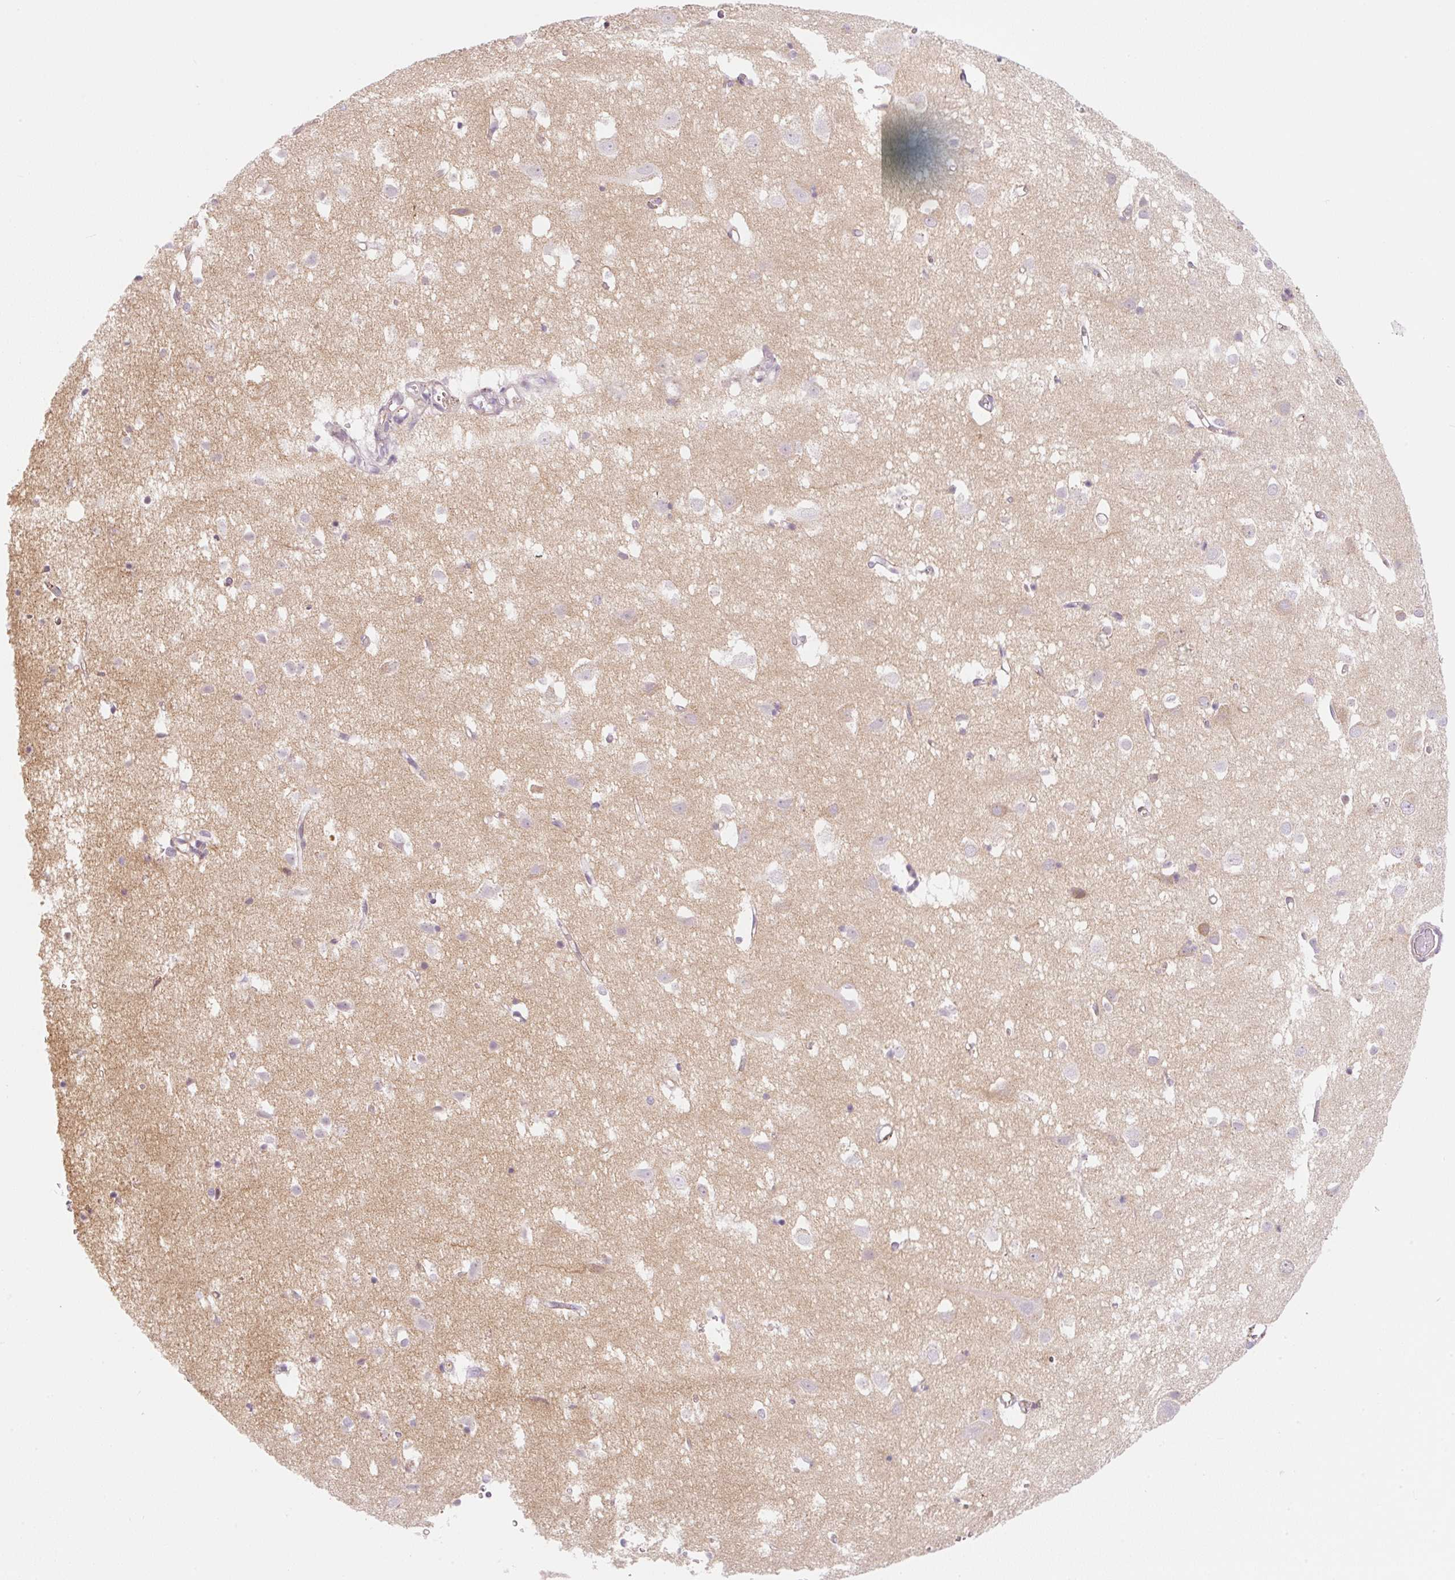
{"staining": {"intensity": "negative", "quantity": "none", "location": "none"}, "tissue": "cerebral cortex", "cell_type": "Endothelial cells", "image_type": "normal", "snomed": [{"axis": "morphology", "description": "Normal tissue, NOS"}, {"axis": "topography", "description": "Cerebral cortex"}], "caption": "DAB (3,3'-diaminobenzidine) immunohistochemical staining of benign cerebral cortex shows no significant positivity in endothelial cells. (IHC, brightfield microscopy, high magnification).", "gene": "CASKIN1", "patient": {"sex": "male", "age": 70}}